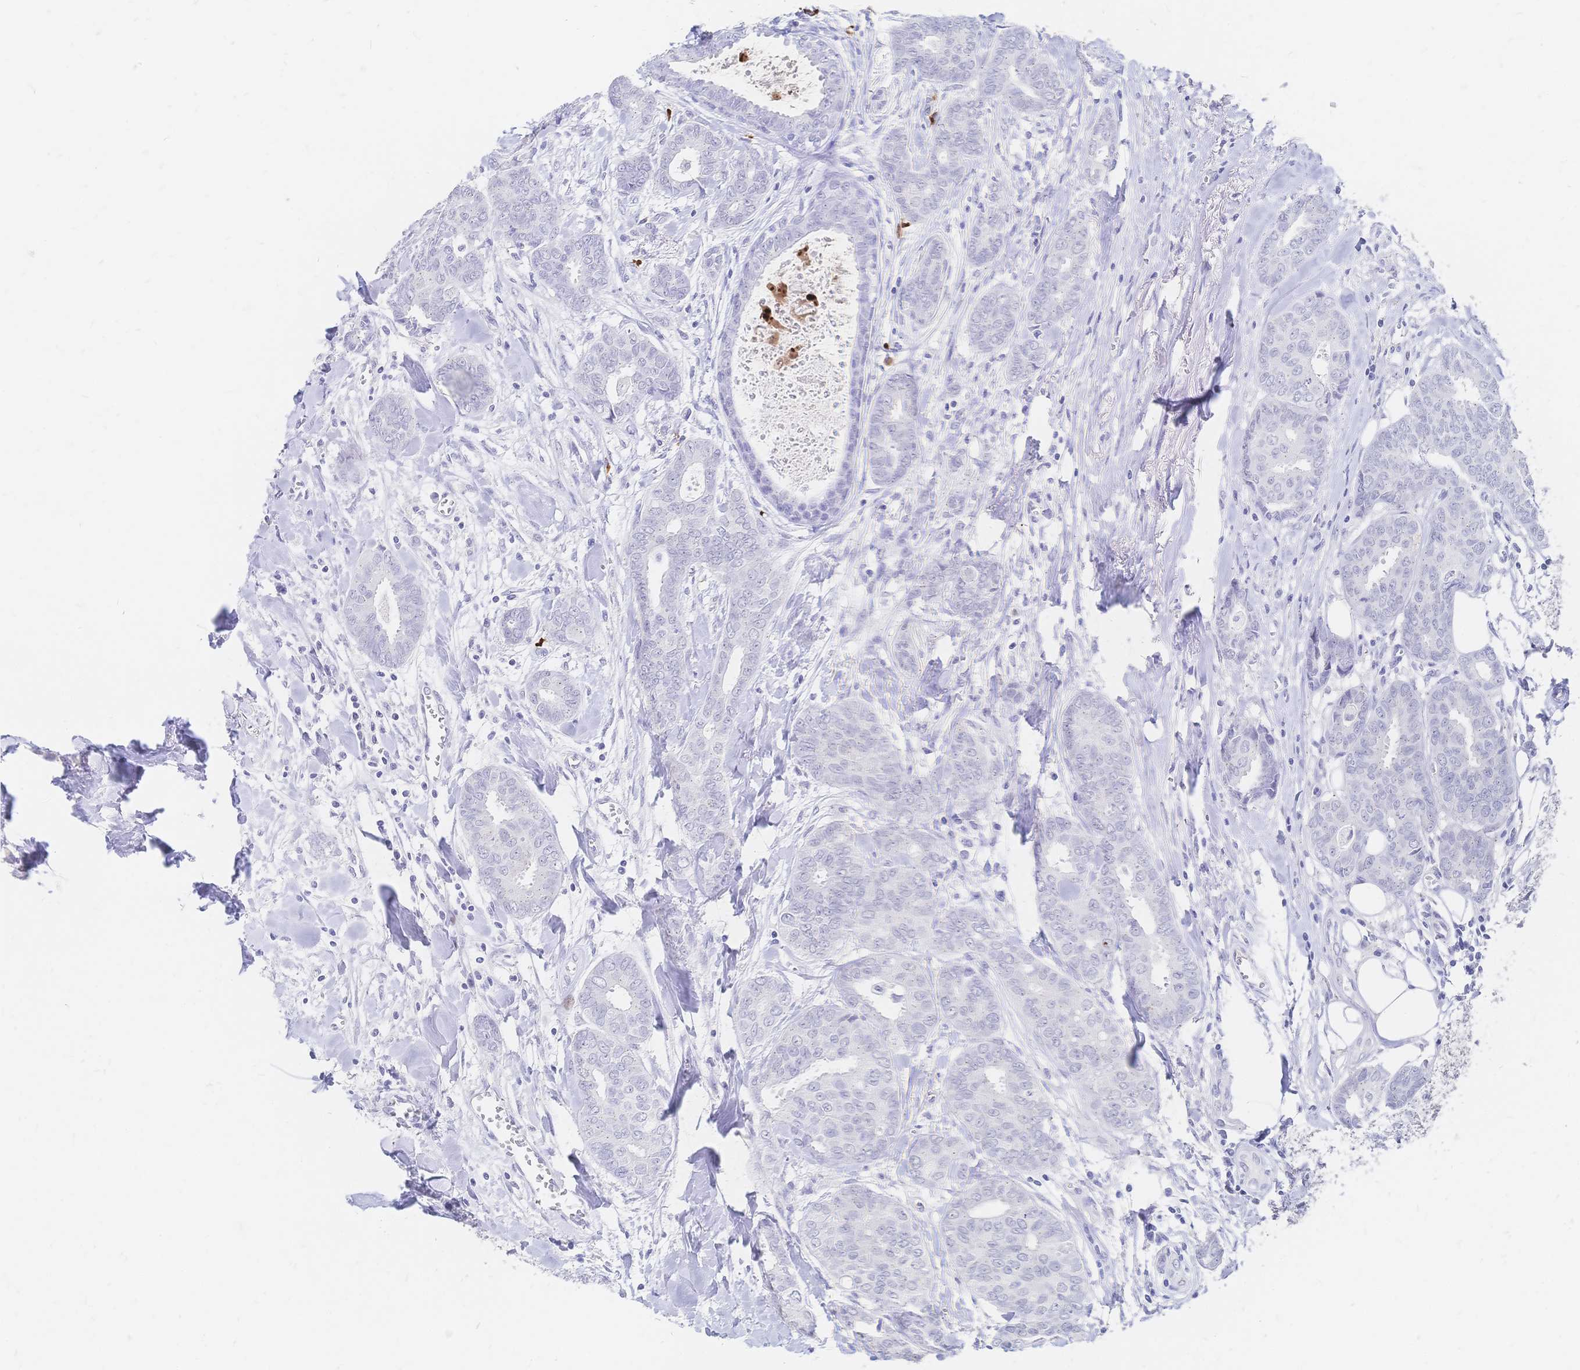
{"staining": {"intensity": "negative", "quantity": "none", "location": "none"}, "tissue": "breast cancer", "cell_type": "Tumor cells", "image_type": "cancer", "snomed": [{"axis": "morphology", "description": "Duct carcinoma"}, {"axis": "topography", "description": "Breast"}], "caption": "Breast cancer was stained to show a protein in brown. There is no significant positivity in tumor cells. The staining is performed using DAB brown chromogen with nuclei counter-stained in using hematoxylin.", "gene": "PSORS1C2", "patient": {"sex": "female", "age": 45}}